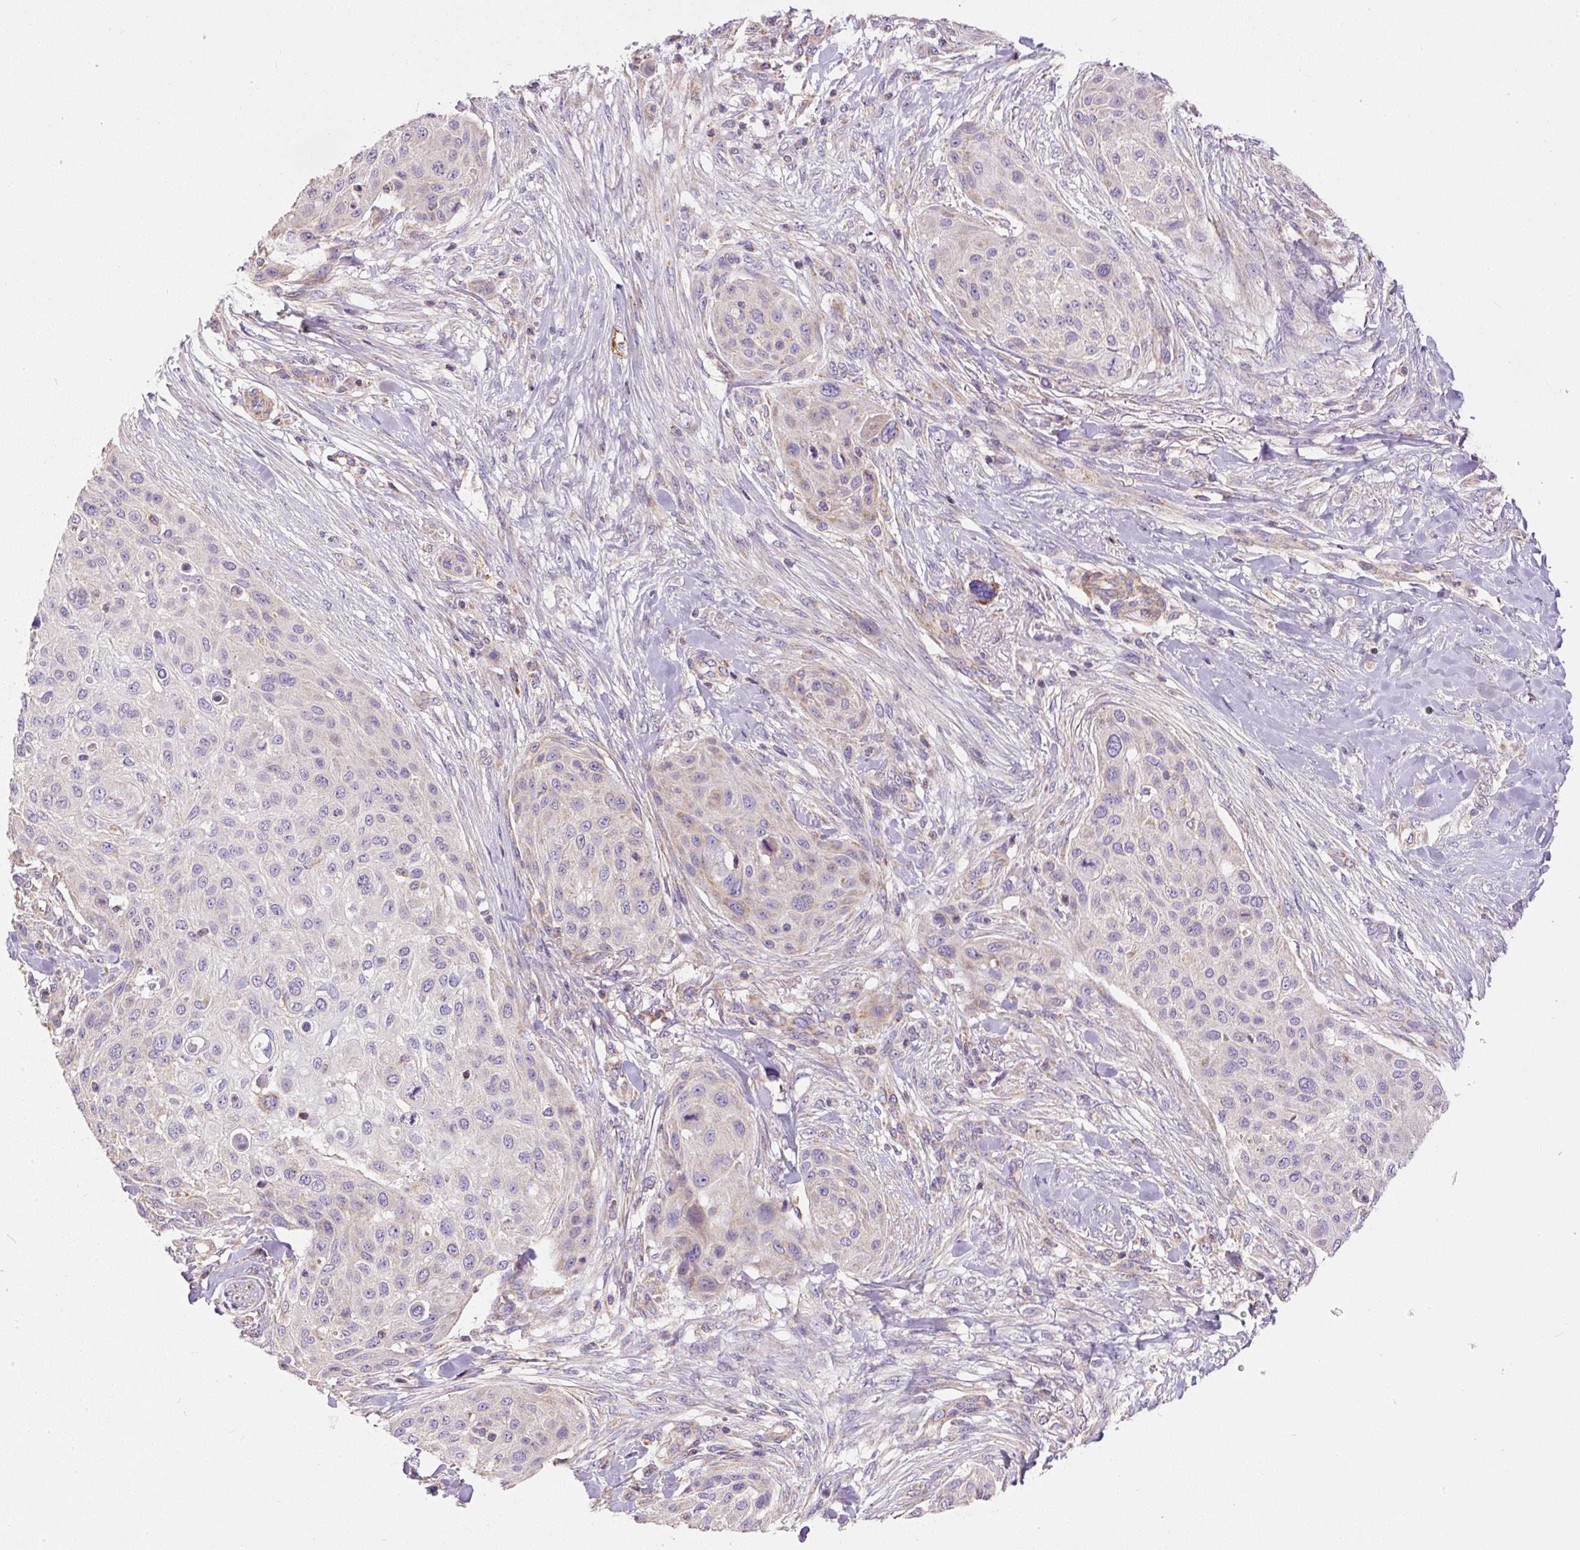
{"staining": {"intensity": "weak", "quantity": "<25%", "location": "cytoplasmic/membranous"}, "tissue": "skin cancer", "cell_type": "Tumor cells", "image_type": "cancer", "snomed": [{"axis": "morphology", "description": "Squamous cell carcinoma, NOS"}, {"axis": "topography", "description": "Skin"}], "caption": "Immunohistochemistry (IHC) photomicrograph of squamous cell carcinoma (skin) stained for a protein (brown), which shows no positivity in tumor cells.", "gene": "NDUFAF2", "patient": {"sex": "female", "age": 87}}